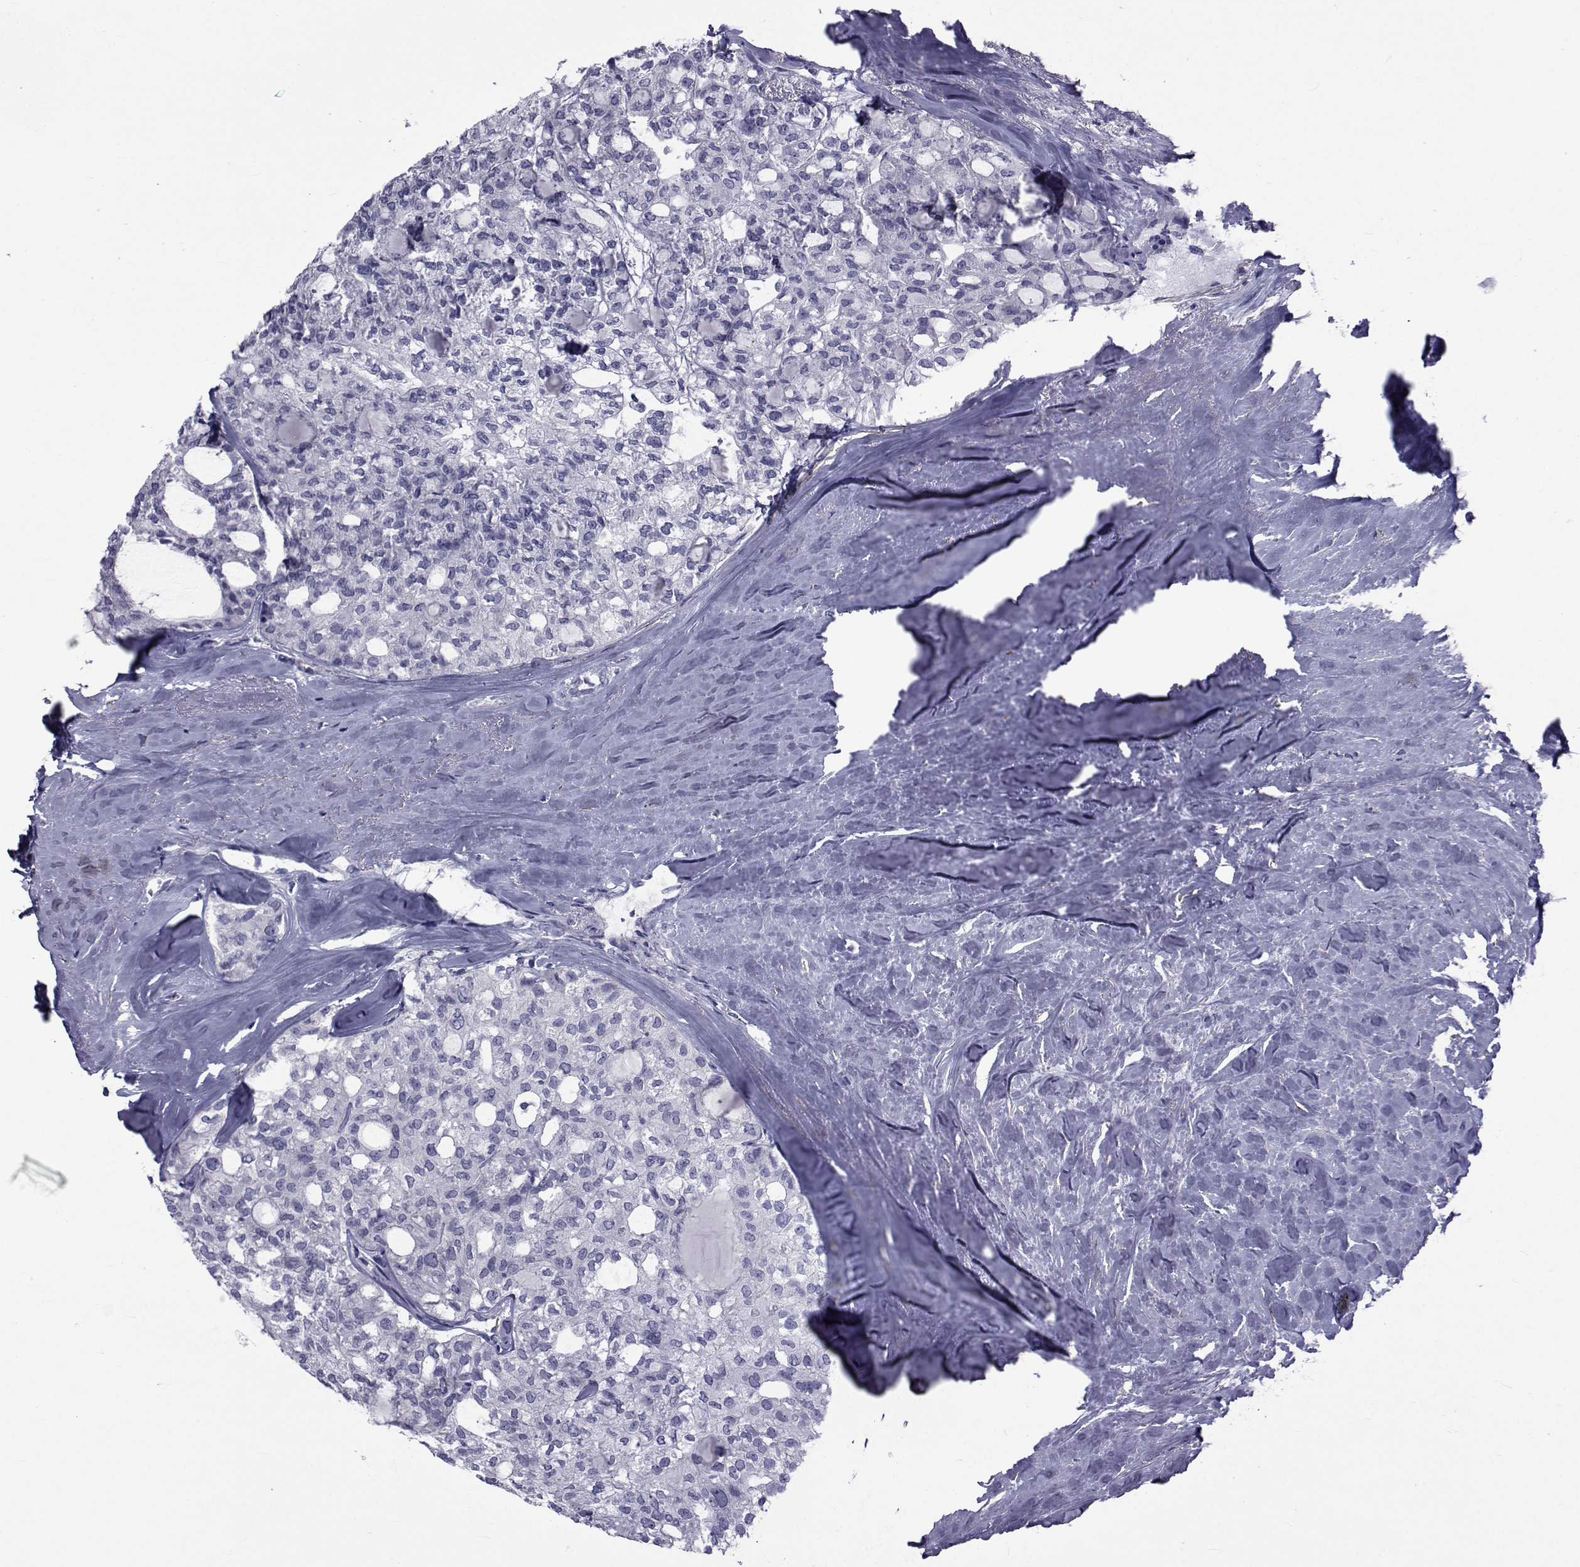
{"staining": {"intensity": "negative", "quantity": "none", "location": "none"}, "tissue": "thyroid cancer", "cell_type": "Tumor cells", "image_type": "cancer", "snomed": [{"axis": "morphology", "description": "Follicular adenoma carcinoma, NOS"}, {"axis": "topography", "description": "Thyroid gland"}], "caption": "The histopathology image exhibits no significant staining in tumor cells of follicular adenoma carcinoma (thyroid).", "gene": "GKAP1", "patient": {"sex": "male", "age": 75}}